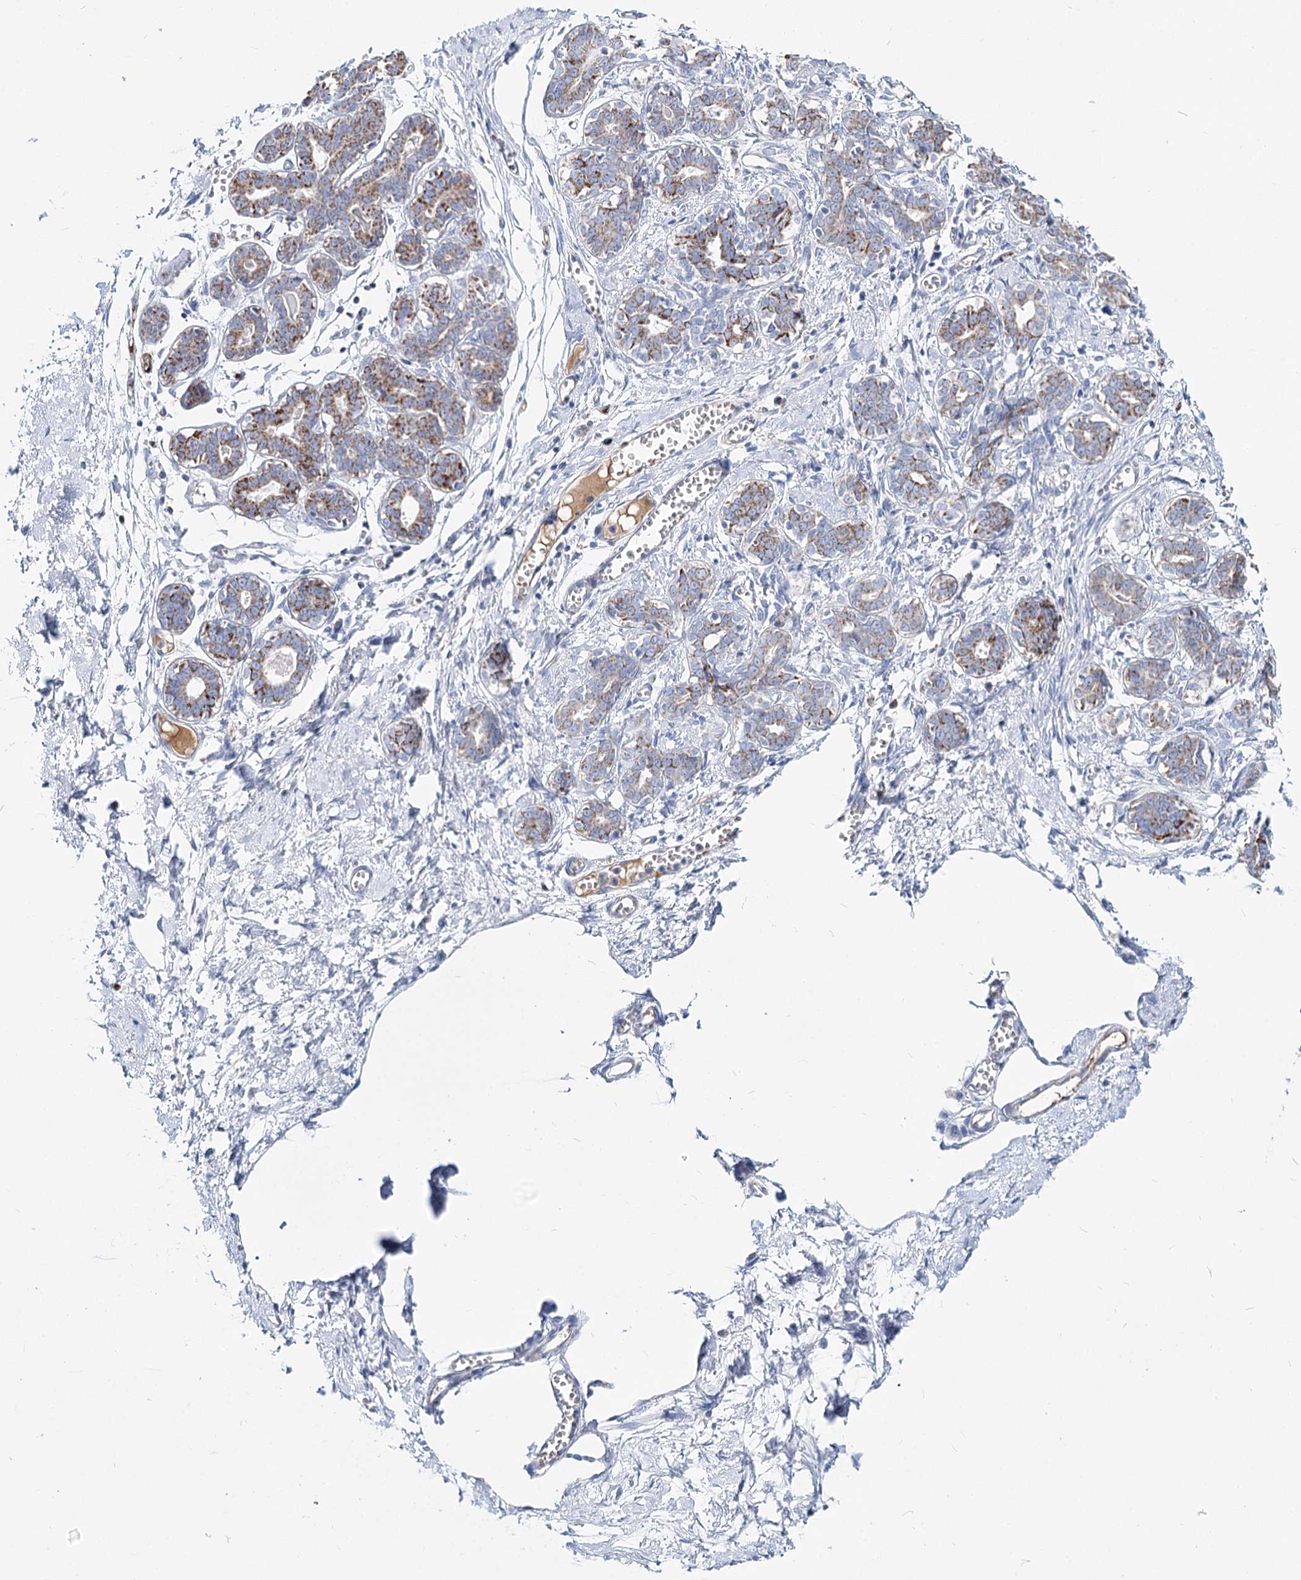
{"staining": {"intensity": "negative", "quantity": "none", "location": "none"}, "tissue": "breast", "cell_type": "Adipocytes", "image_type": "normal", "snomed": [{"axis": "morphology", "description": "Normal tissue, NOS"}, {"axis": "topography", "description": "Breast"}], "caption": "Immunohistochemical staining of unremarkable human breast displays no significant expression in adipocytes. (Stains: DAB (3,3'-diaminobenzidine) IHC with hematoxylin counter stain, Microscopy: brightfield microscopy at high magnification).", "gene": "MCCC2", "patient": {"sex": "female", "age": 27}}